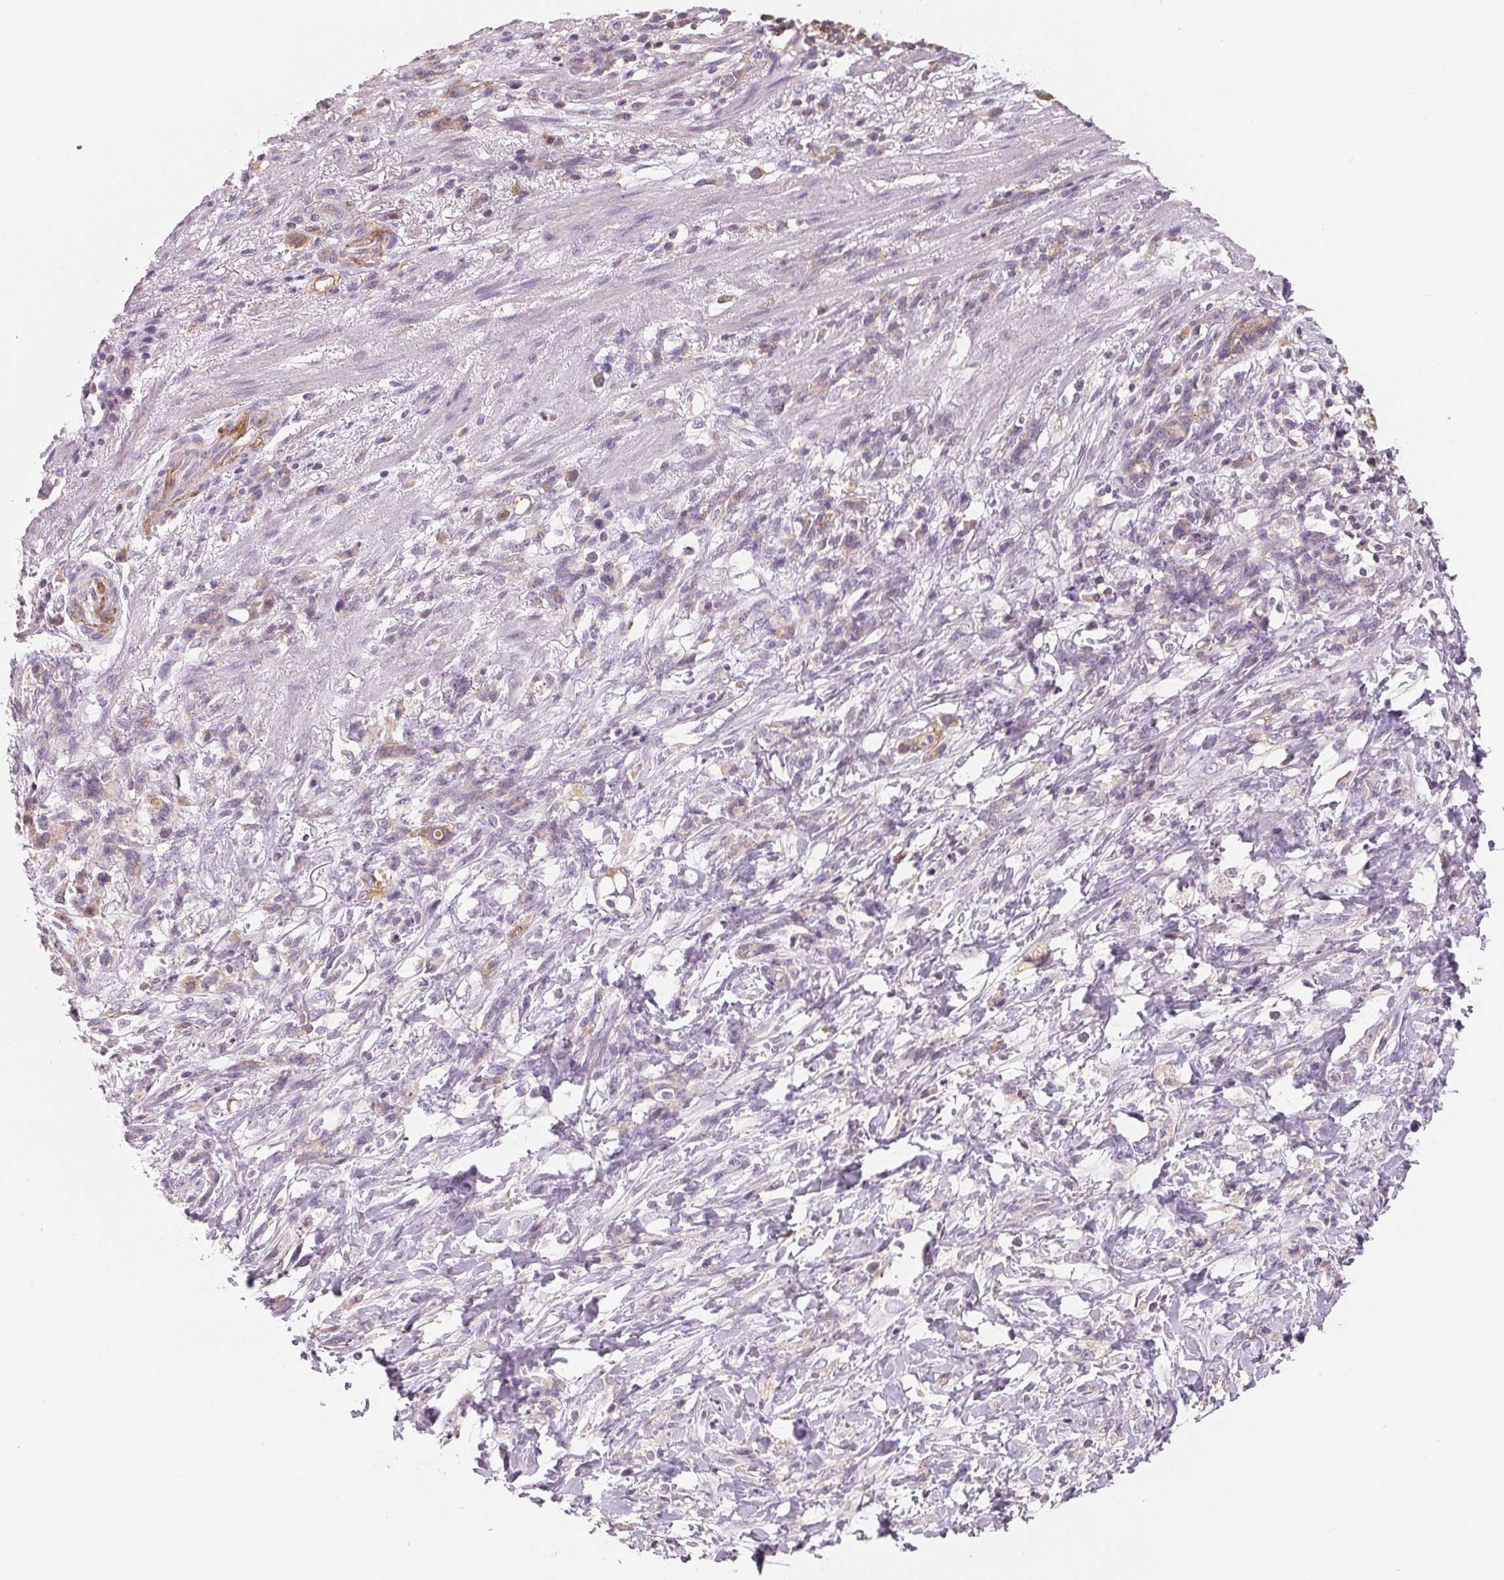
{"staining": {"intensity": "negative", "quantity": "none", "location": "none"}, "tissue": "stomach cancer", "cell_type": "Tumor cells", "image_type": "cancer", "snomed": [{"axis": "morphology", "description": "Adenocarcinoma, NOS"}, {"axis": "topography", "description": "Stomach"}], "caption": "Immunohistochemistry photomicrograph of neoplastic tissue: adenocarcinoma (stomach) stained with DAB shows no significant protein positivity in tumor cells.", "gene": "VTCN1", "patient": {"sex": "female", "age": 84}}